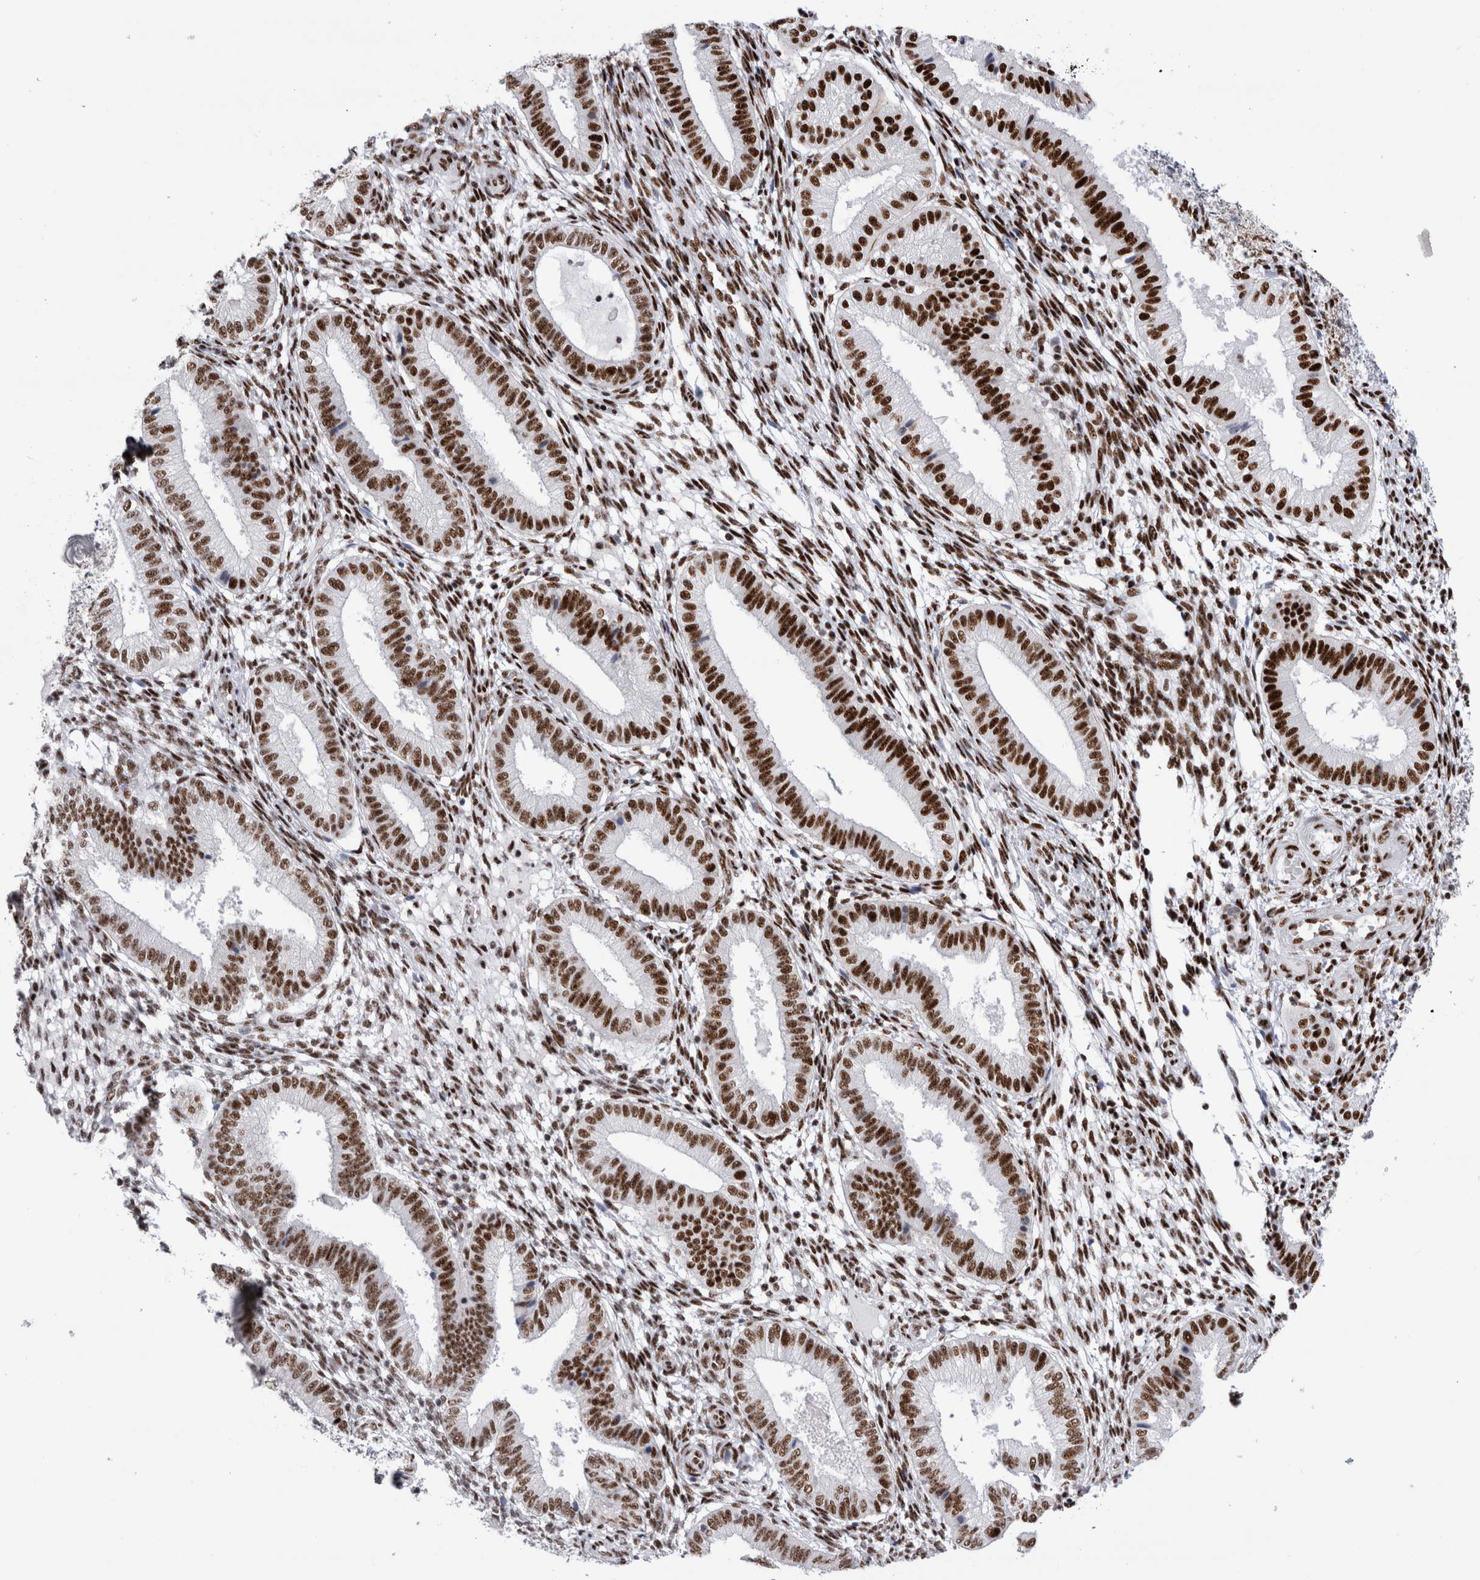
{"staining": {"intensity": "strong", "quantity": "25%-75%", "location": "nuclear"}, "tissue": "endometrium", "cell_type": "Cells in endometrial stroma", "image_type": "normal", "snomed": [{"axis": "morphology", "description": "Normal tissue, NOS"}, {"axis": "topography", "description": "Endometrium"}], "caption": "IHC staining of unremarkable endometrium, which reveals high levels of strong nuclear staining in approximately 25%-75% of cells in endometrial stroma indicating strong nuclear protein expression. The staining was performed using DAB (3,3'-diaminobenzidine) (brown) for protein detection and nuclei were counterstained in hematoxylin (blue).", "gene": "RBM6", "patient": {"sex": "female", "age": 39}}